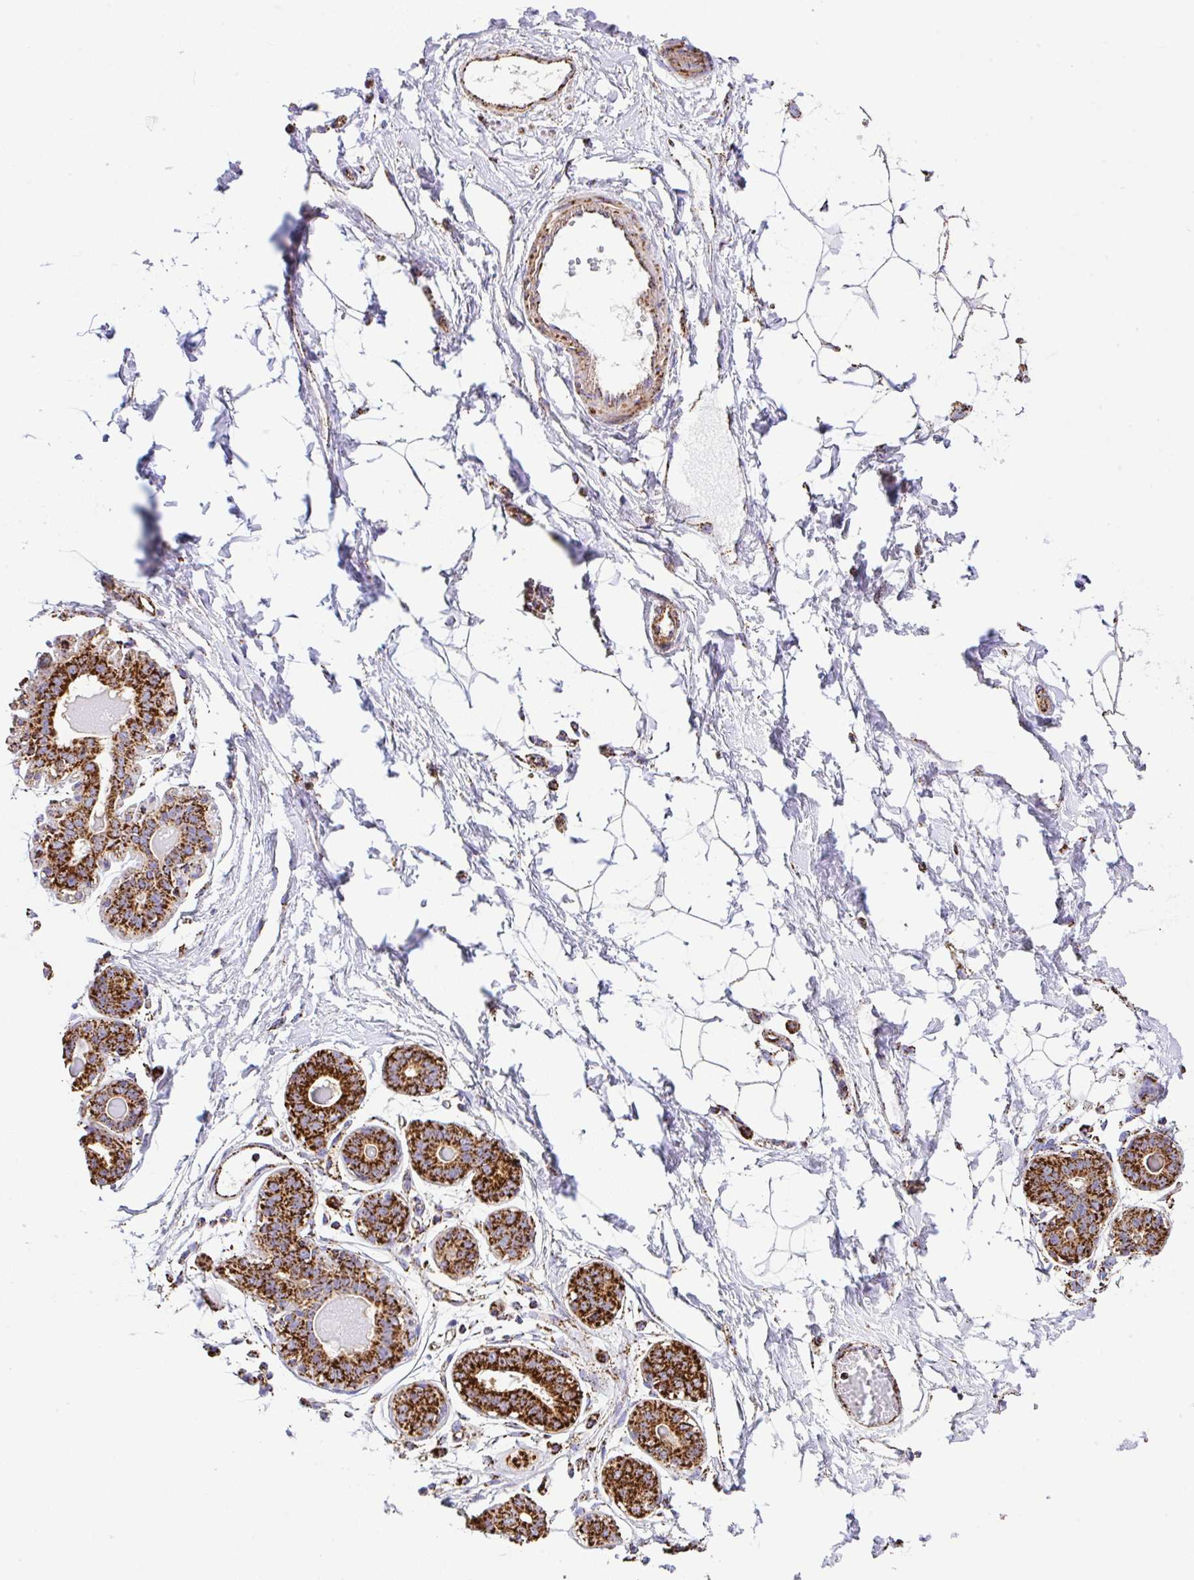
{"staining": {"intensity": "moderate", "quantity": "<25%", "location": "cytoplasmic/membranous"}, "tissue": "breast", "cell_type": "Adipocytes", "image_type": "normal", "snomed": [{"axis": "morphology", "description": "Normal tissue, NOS"}, {"axis": "topography", "description": "Breast"}], "caption": "A photomicrograph of human breast stained for a protein exhibits moderate cytoplasmic/membranous brown staining in adipocytes.", "gene": "ANKRD33B", "patient": {"sex": "female", "age": 45}}